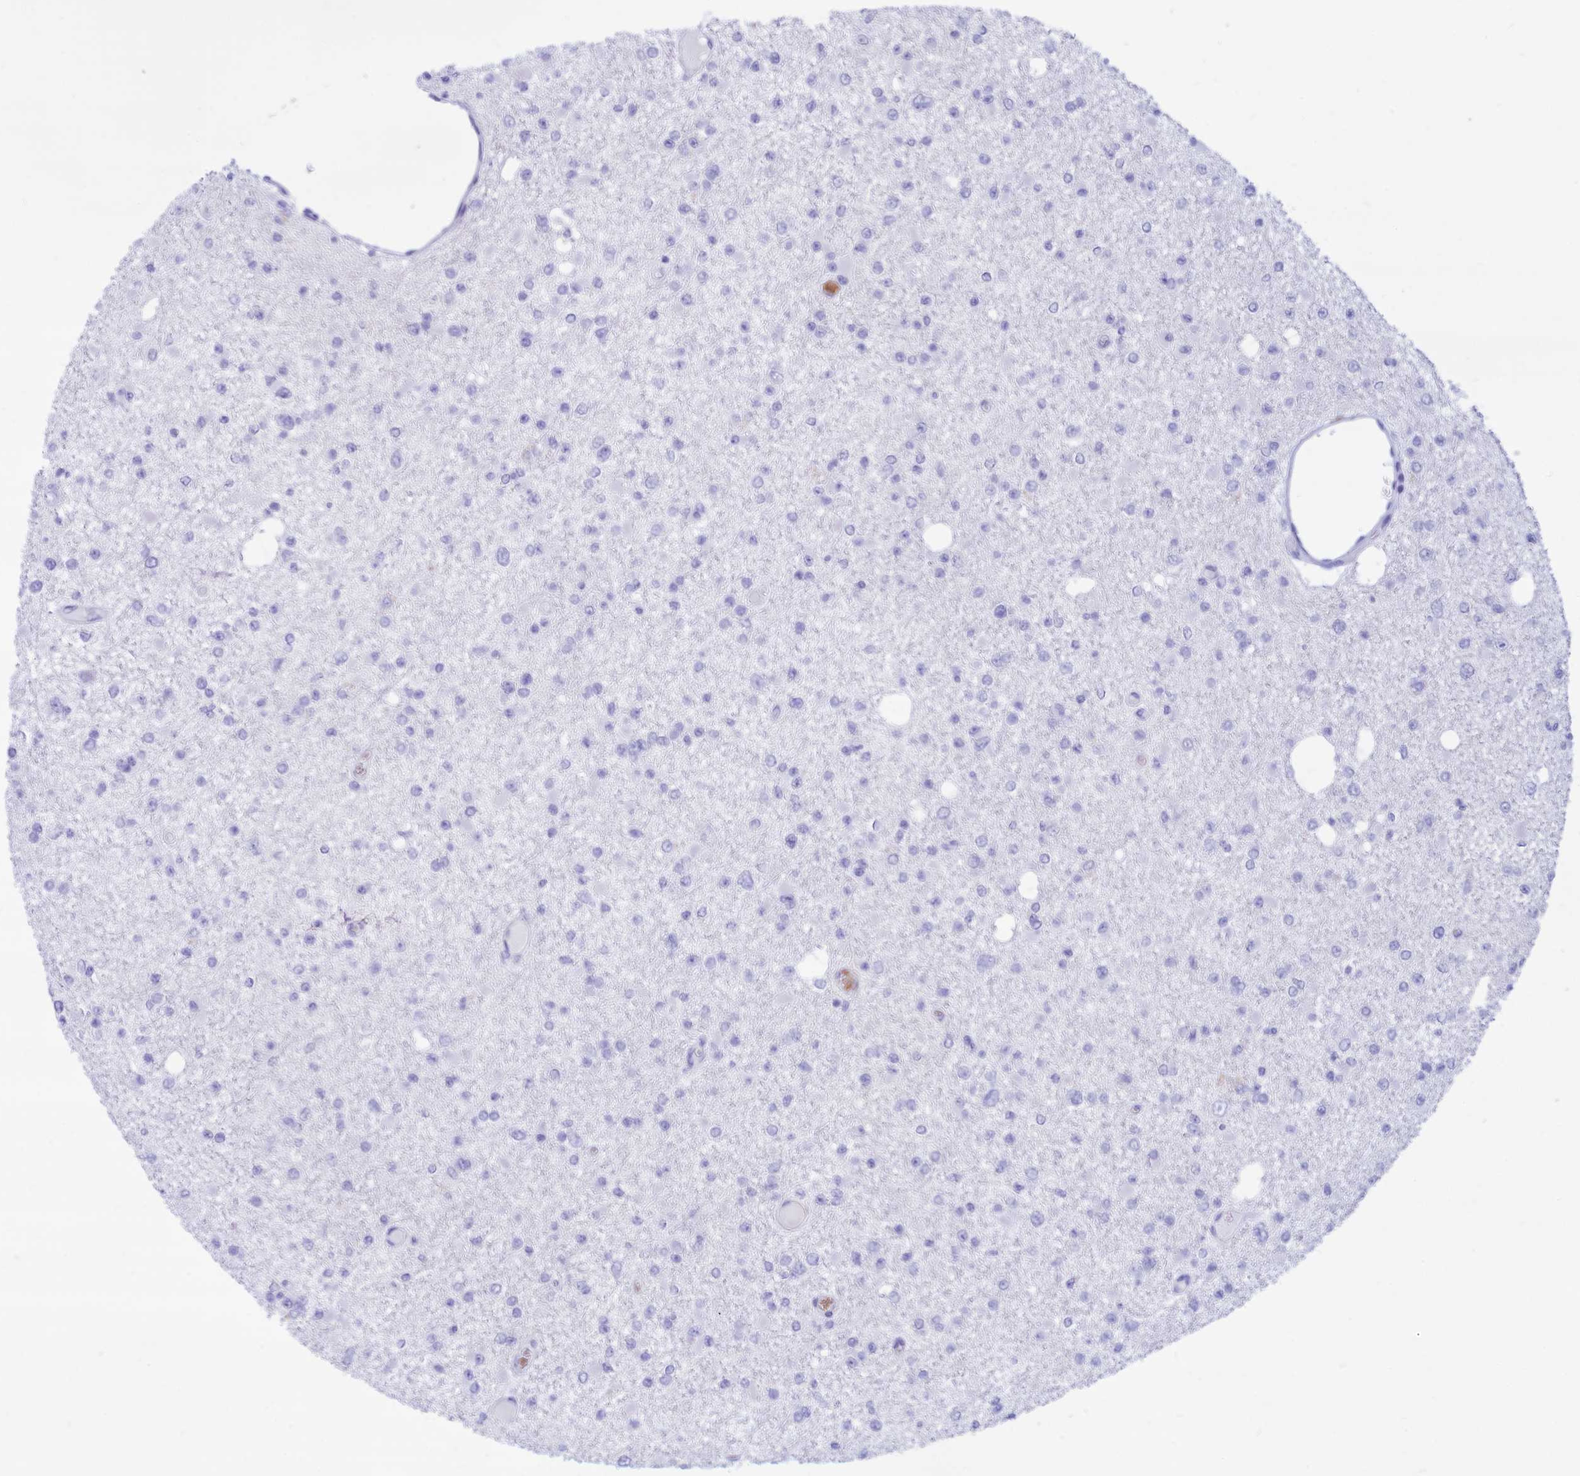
{"staining": {"intensity": "negative", "quantity": "none", "location": "none"}, "tissue": "glioma", "cell_type": "Tumor cells", "image_type": "cancer", "snomed": [{"axis": "morphology", "description": "Glioma, malignant, Low grade"}, {"axis": "topography", "description": "Brain"}], "caption": "High power microscopy image of an immunohistochemistry (IHC) histopathology image of glioma, revealing no significant positivity in tumor cells.", "gene": "GLYATL1", "patient": {"sex": "female", "age": 22}}